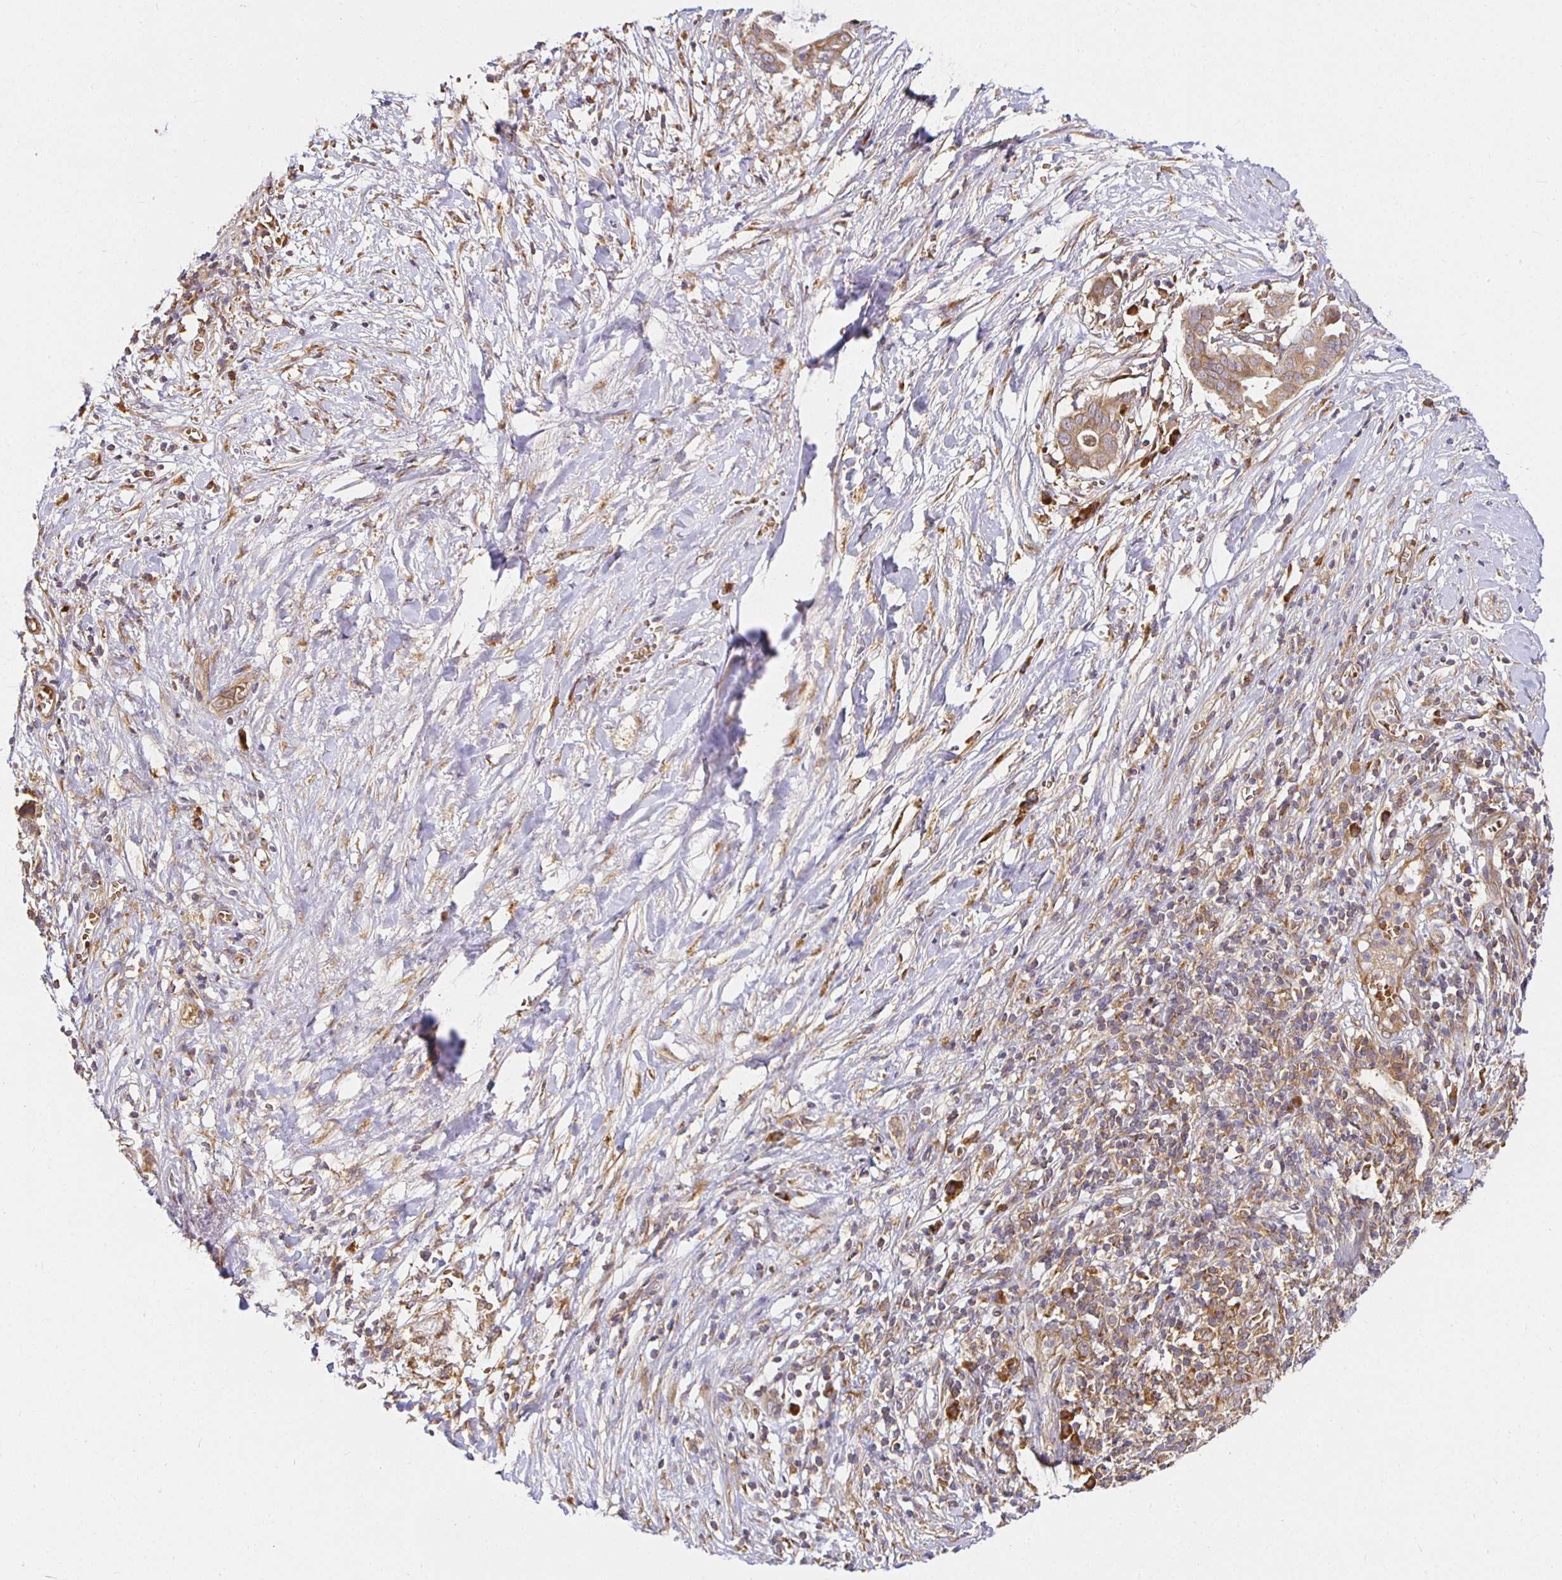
{"staining": {"intensity": "moderate", "quantity": ">75%", "location": "cytoplasmic/membranous"}, "tissue": "pancreatic cancer", "cell_type": "Tumor cells", "image_type": "cancer", "snomed": [{"axis": "morphology", "description": "Adenocarcinoma, NOS"}, {"axis": "topography", "description": "Pancreas"}], "caption": "Protein expression analysis of human pancreatic cancer (adenocarcinoma) reveals moderate cytoplasmic/membranous positivity in approximately >75% of tumor cells.", "gene": "IRAK1", "patient": {"sex": "male", "age": 61}}